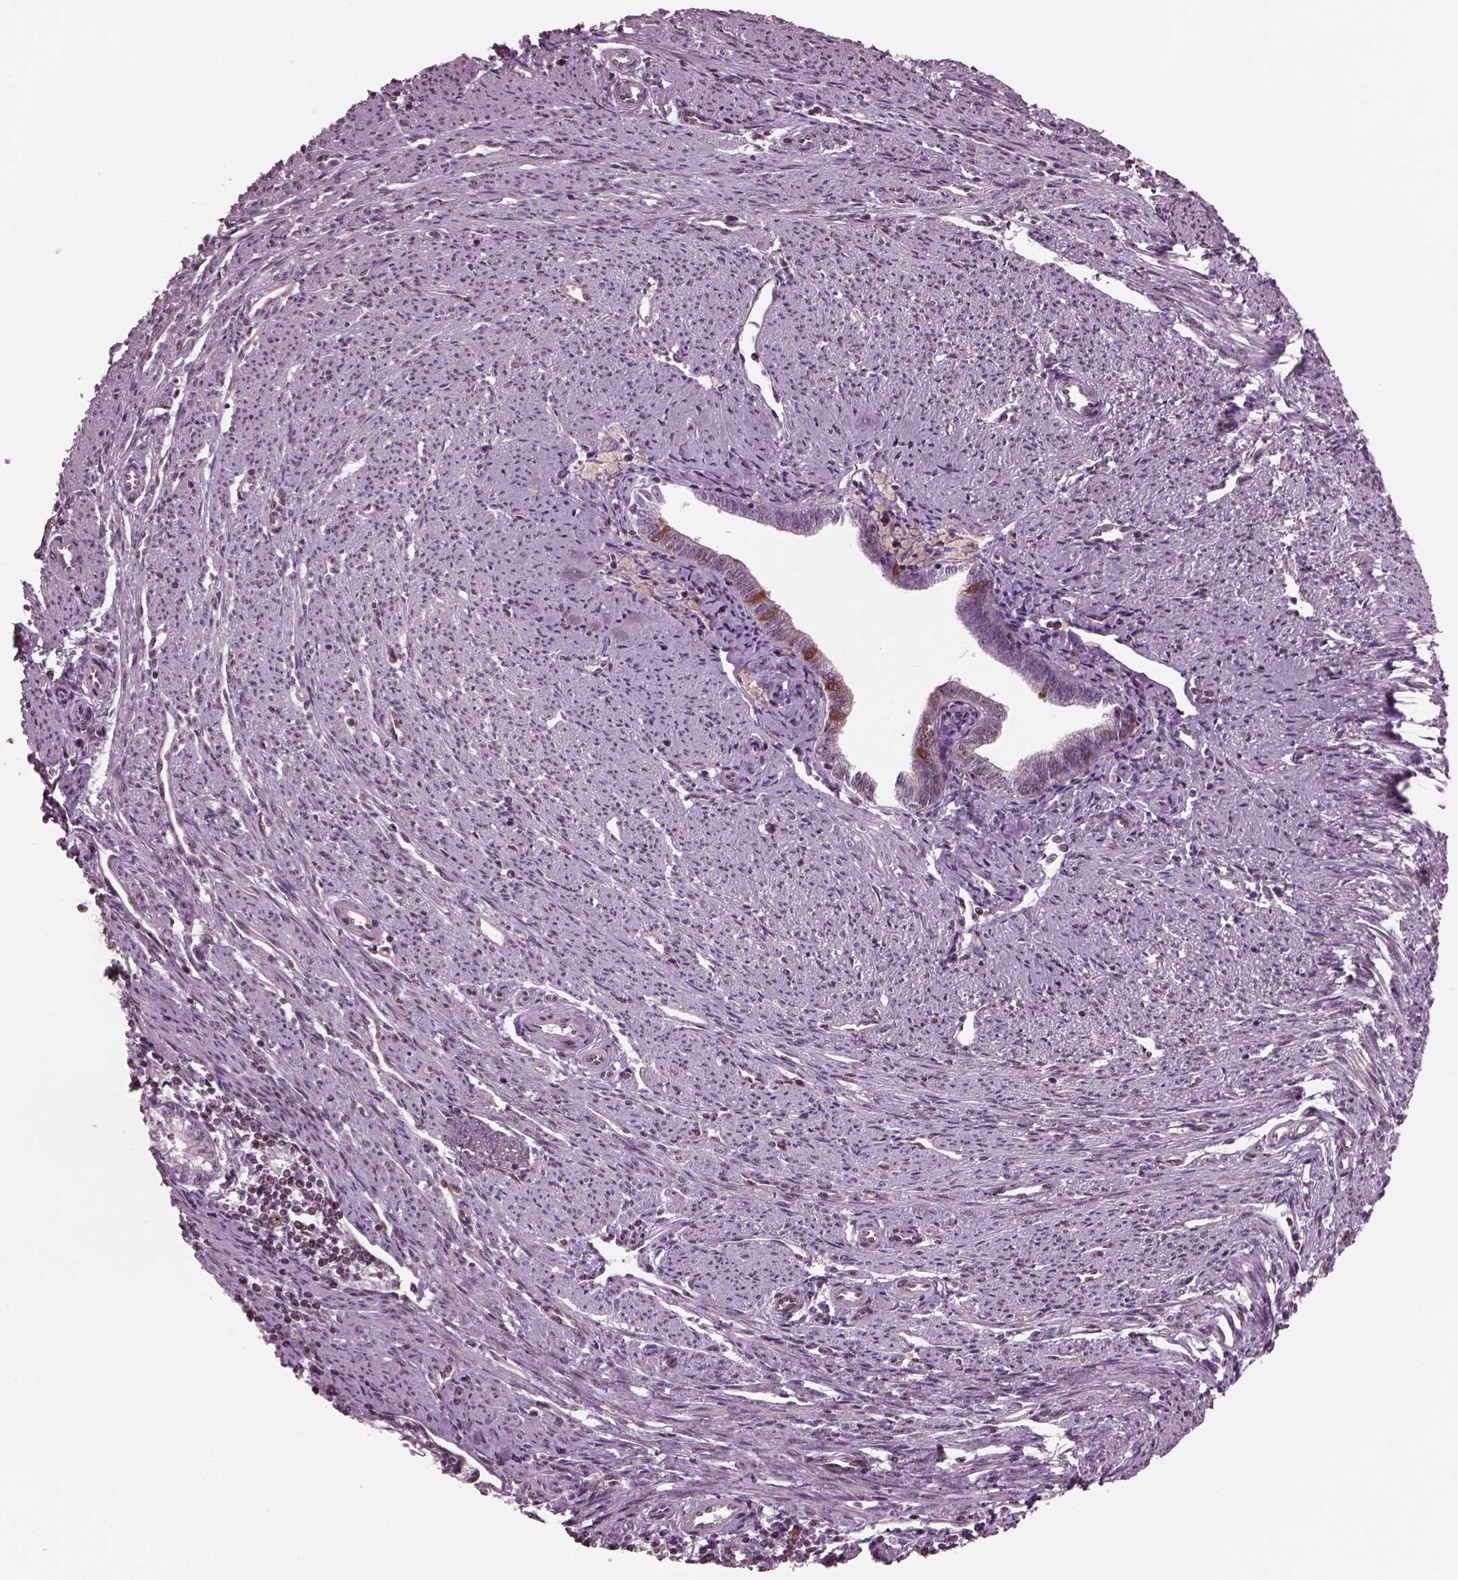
{"staining": {"intensity": "strong", "quantity": "<25%", "location": "cytoplasmic/membranous"}, "tissue": "endometrial cancer", "cell_type": "Tumor cells", "image_type": "cancer", "snomed": [{"axis": "morphology", "description": "Adenocarcinoma, NOS"}, {"axis": "topography", "description": "Endometrium"}], "caption": "The image shows a brown stain indicating the presence of a protein in the cytoplasmic/membranous of tumor cells in endometrial cancer. Nuclei are stained in blue.", "gene": "RUVBL2", "patient": {"sex": "female", "age": 79}}